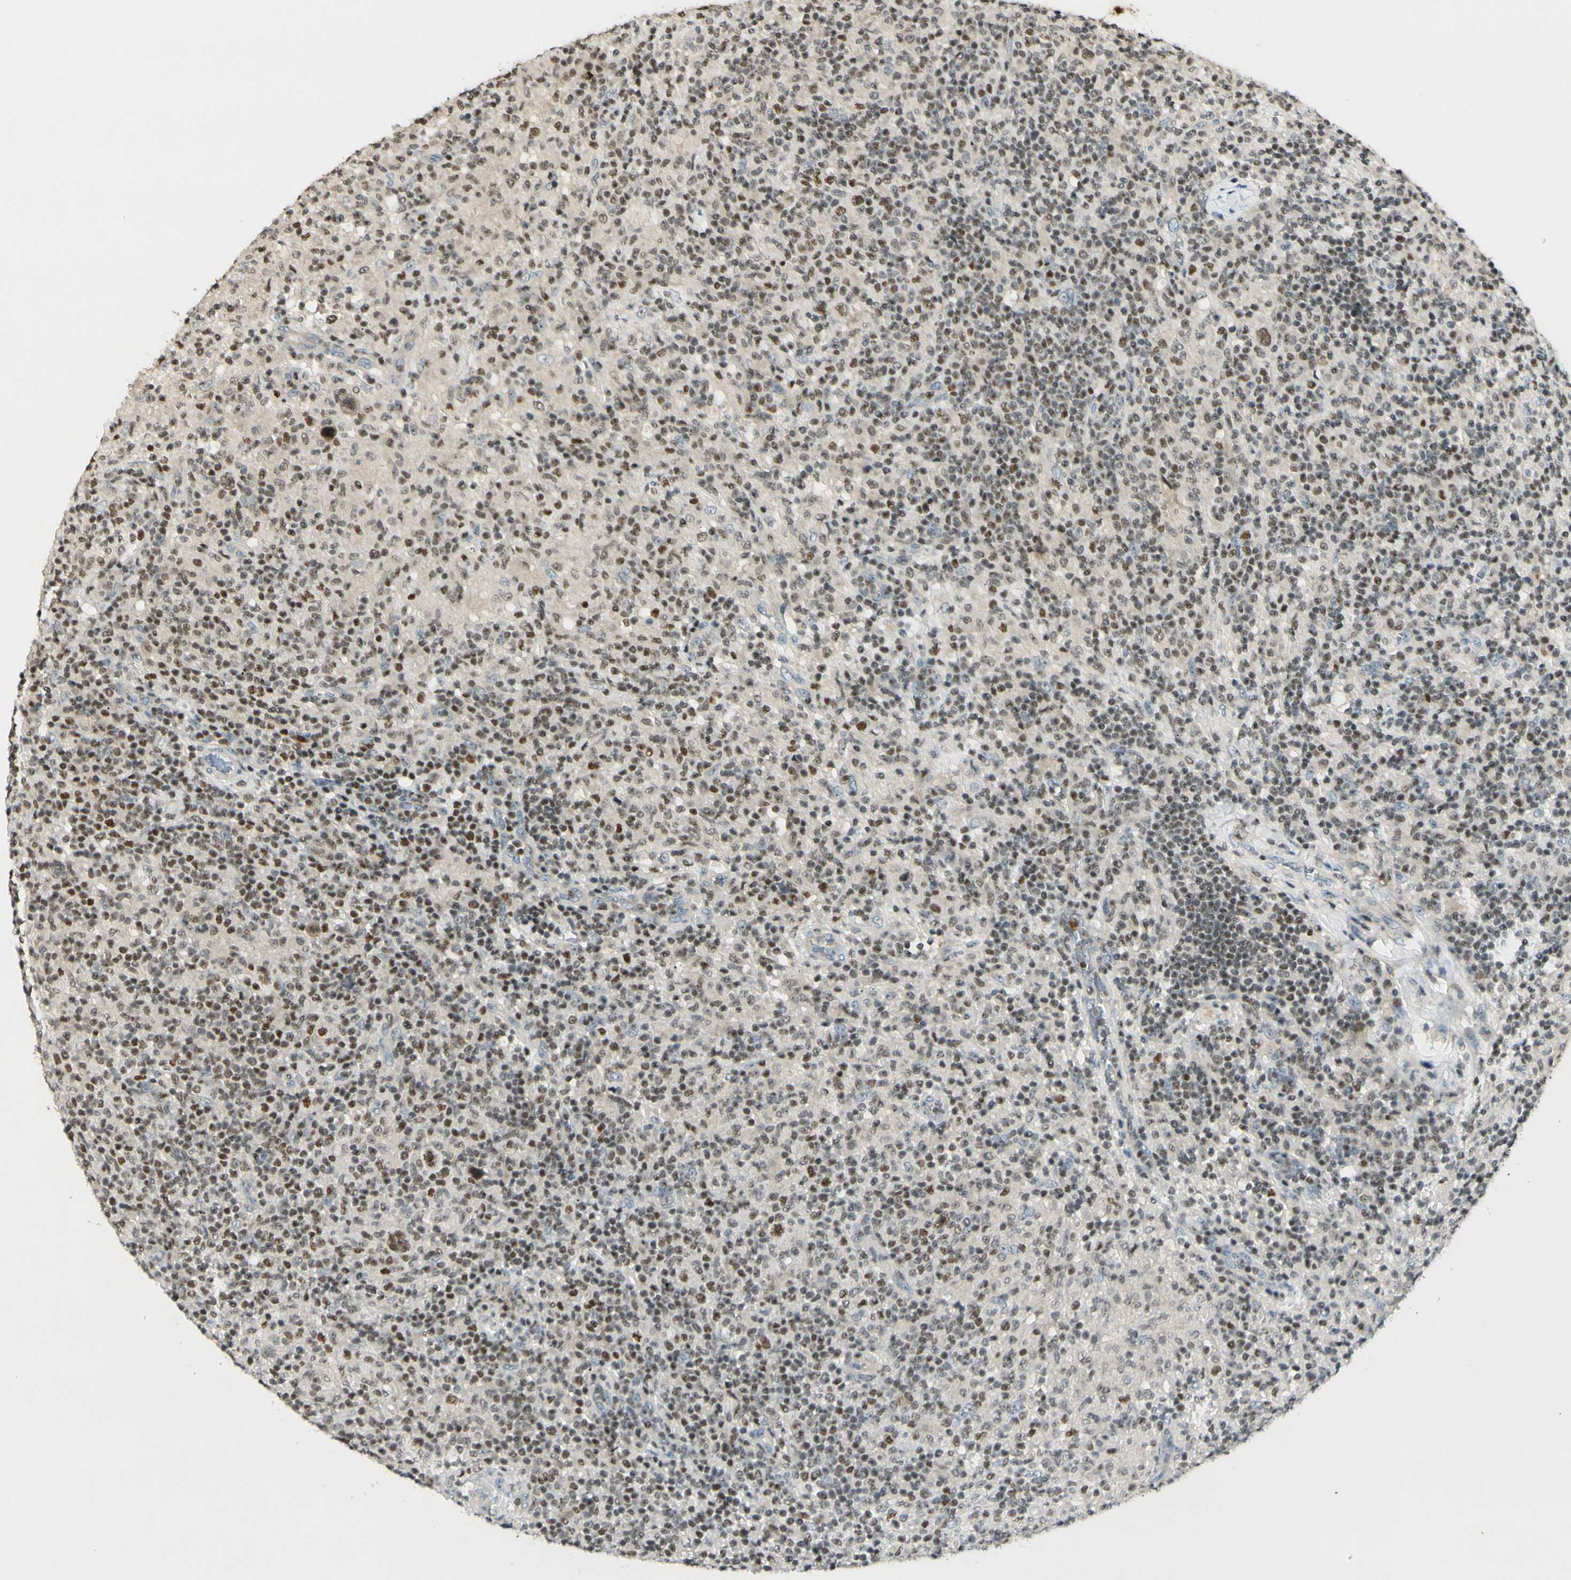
{"staining": {"intensity": "moderate", "quantity": "25%-75%", "location": "cytoplasmic/membranous,nuclear"}, "tissue": "lymphoma", "cell_type": "Tumor cells", "image_type": "cancer", "snomed": [{"axis": "morphology", "description": "Hodgkin's disease, NOS"}, {"axis": "topography", "description": "Lymph node"}], "caption": "A brown stain labels moderate cytoplasmic/membranous and nuclear expression of a protein in lymphoma tumor cells.", "gene": "NFYA", "patient": {"sex": "male", "age": 70}}